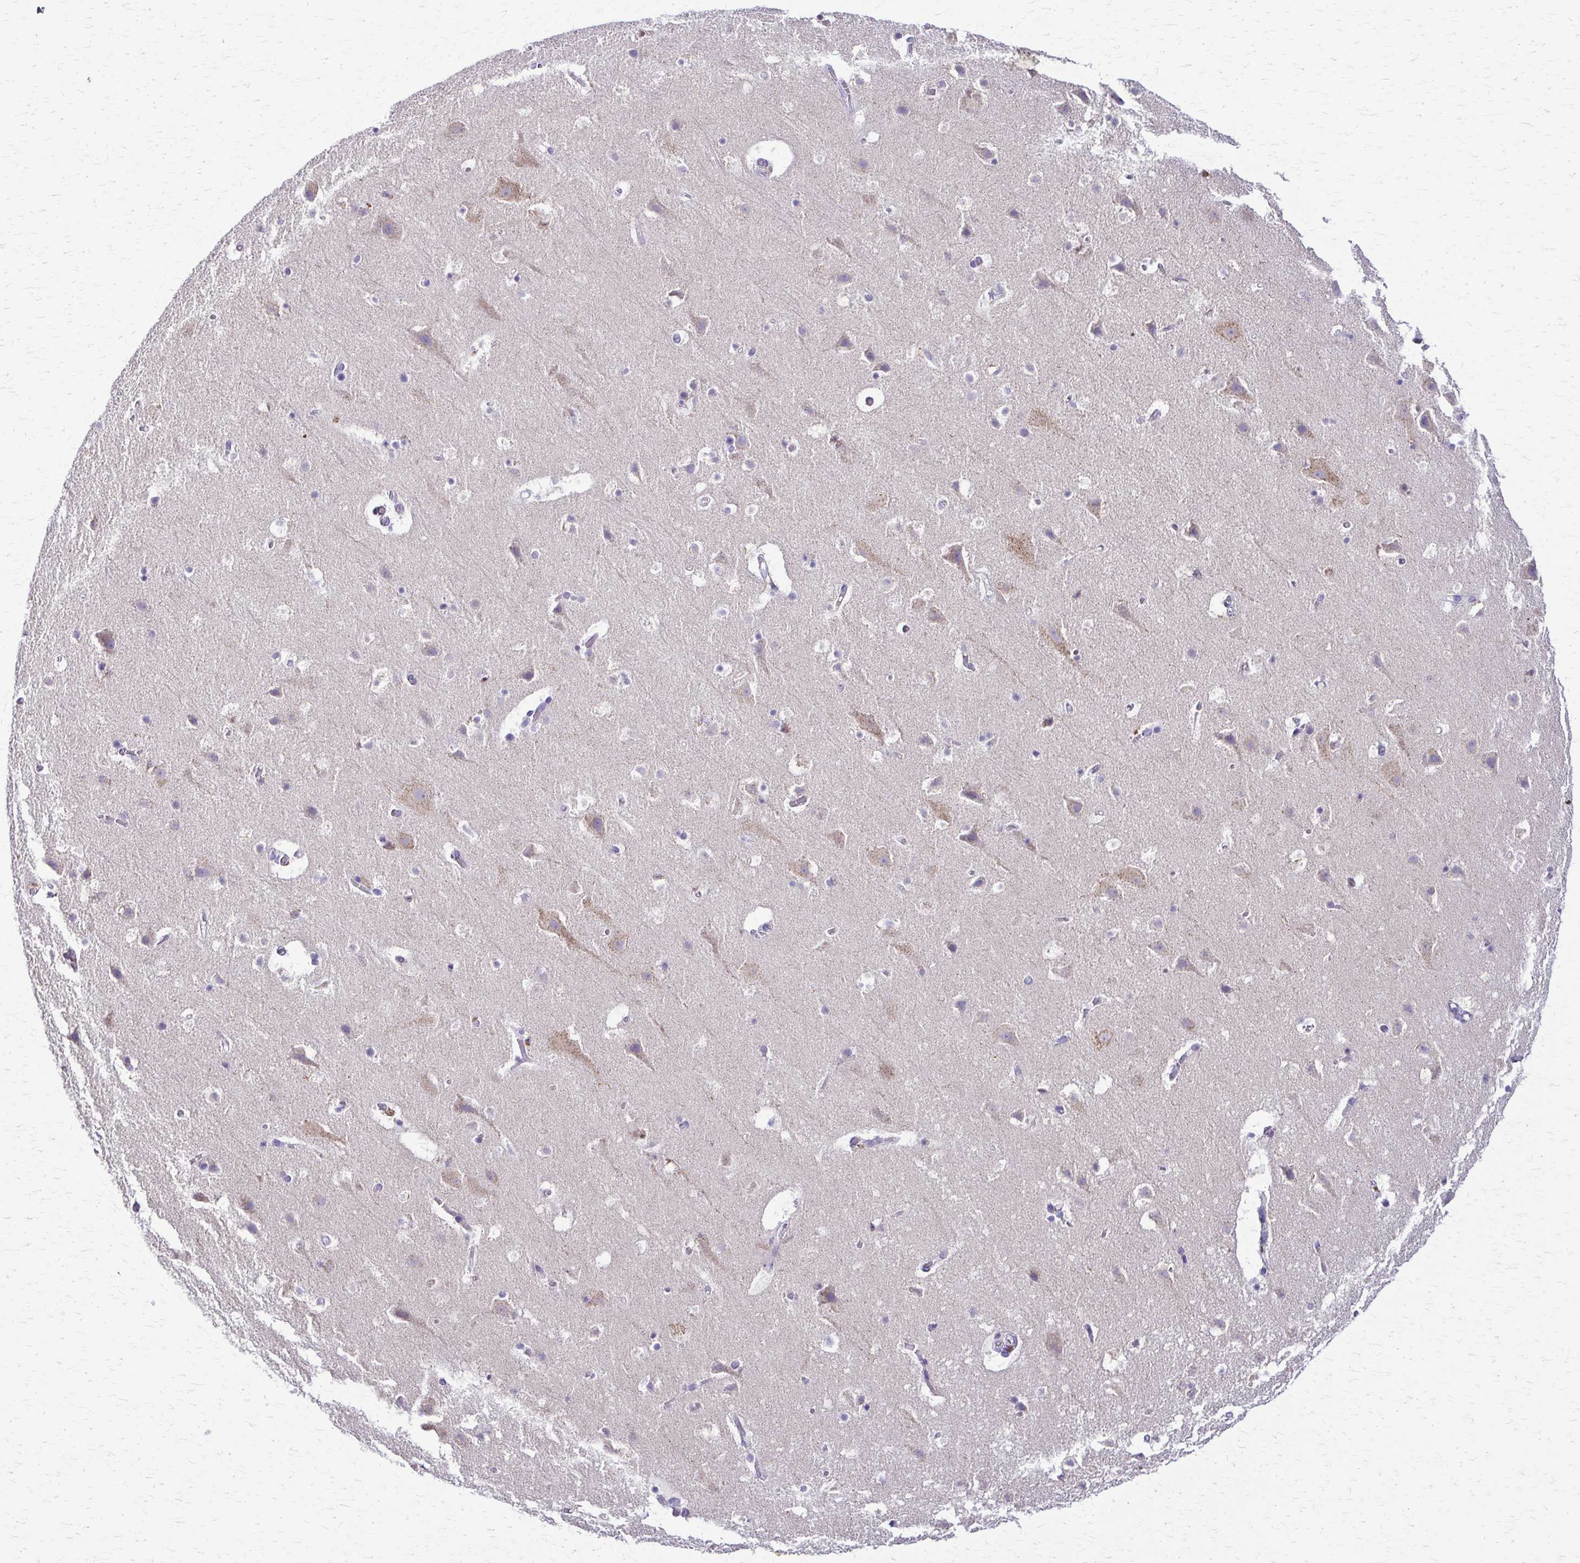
{"staining": {"intensity": "negative", "quantity": "none", "location": "none"}, "tissue": "cerebral cortex", "cell_type": "Endothelial cells", "image_type": "normal", "snomed": [{"axis": "morphology", "description": "Normal tissue, NOS"}, {"axis": "topography", "description": "Cerebral cortex"}], "caption": "Cerebral cortex was stained to show a protein in brown. There is no significant staining in endothelial cells. (DAB immunohistochemistry (IHC) with hematoxylin counter stain).", "gene": "SAMD13", "patient": {"sex": "female", "age": 42}}